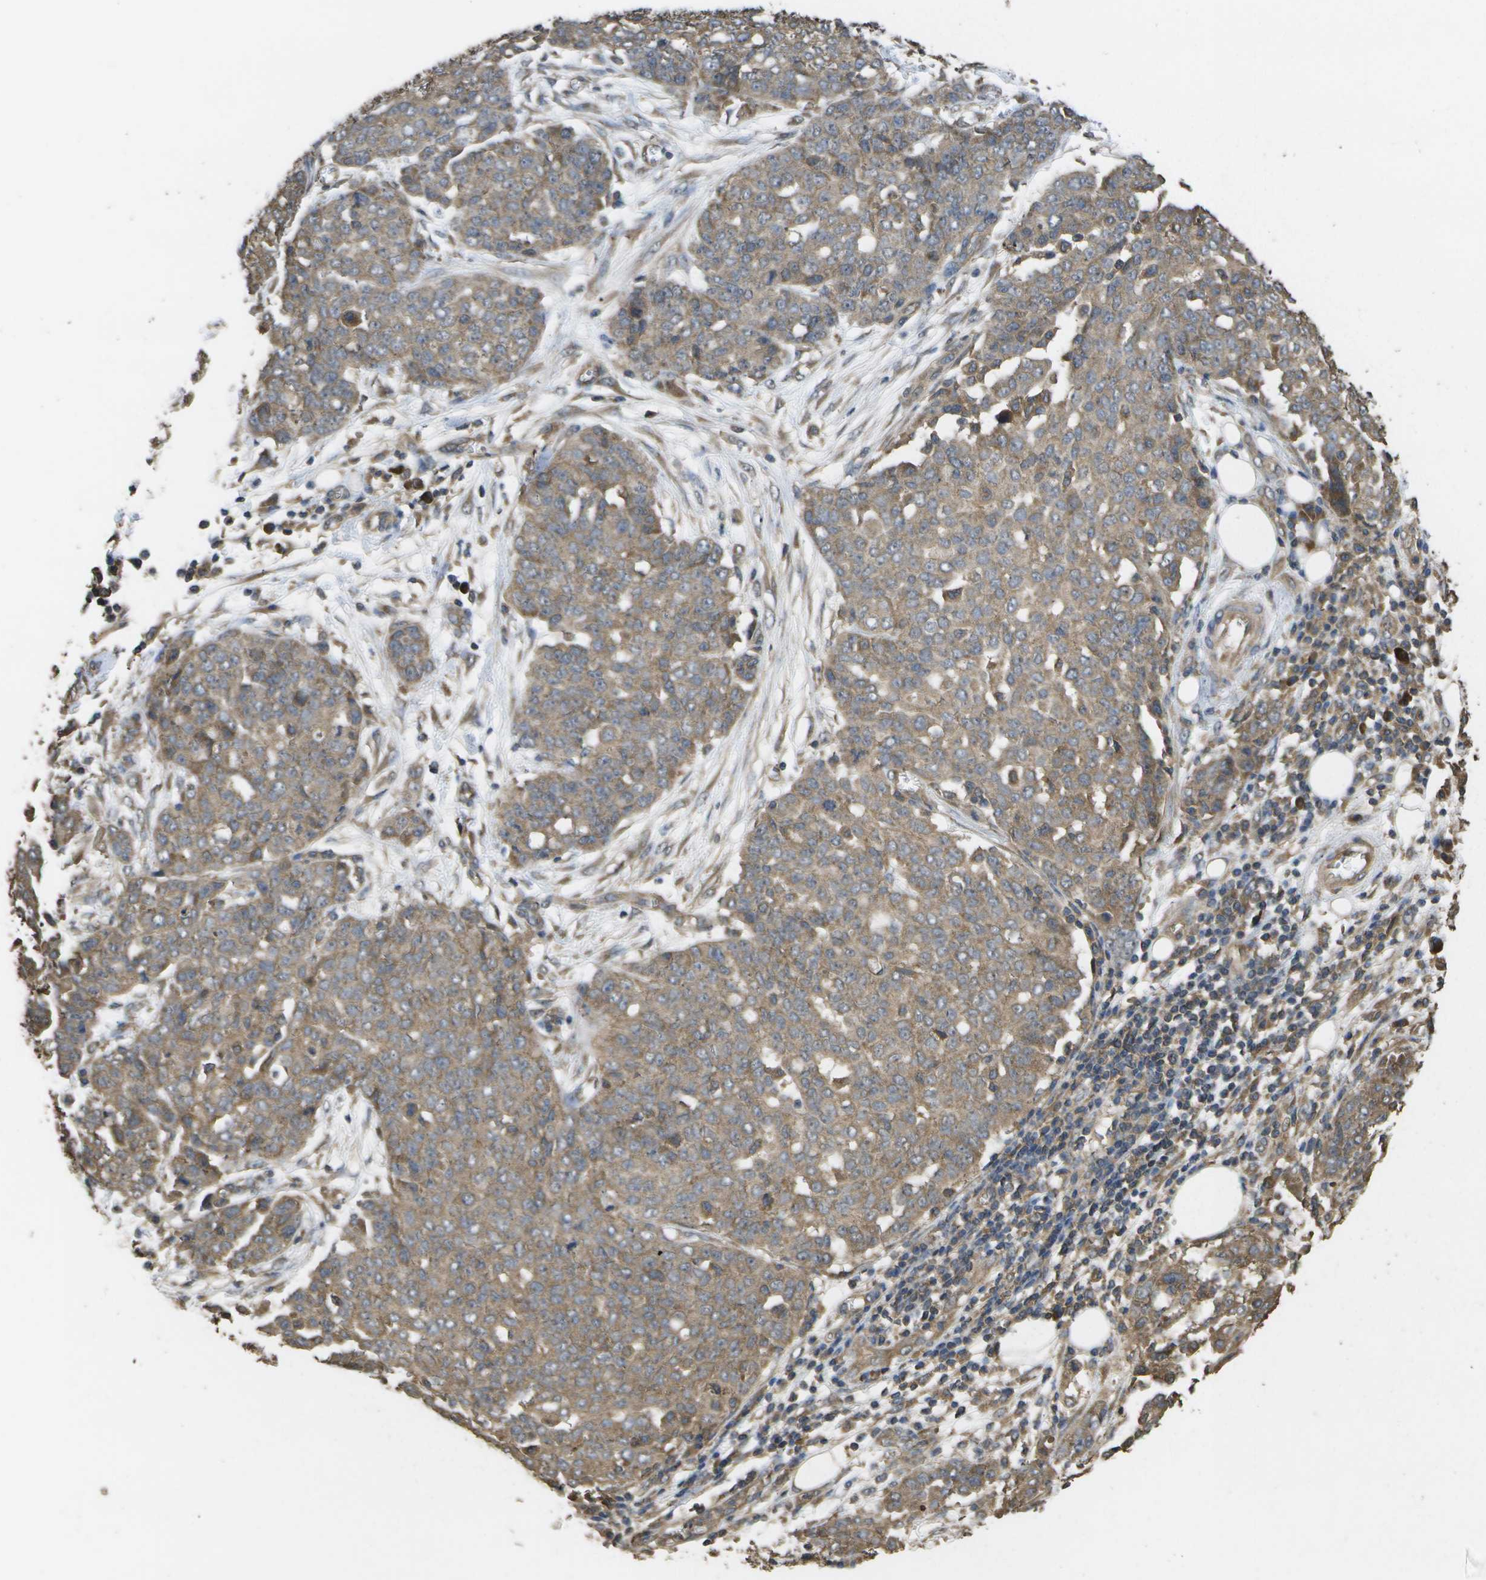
{"staining": {"intensity": "moderate", "quantity": ">75%", "location": "cytoplasmic/membranous"}, "tissue": "ovarian cancer", "cell_type": "Tumor cells", "image_type": "cancer", "snomed": [{"axis": "morphology", "description": "Cystadenocarcinoma, serous, NOS"}, {"axis": "topography", "description": "Soft tissue"}, {"axis": "topography", "description": "Ovary"}], "caption": "Moderate cytoplasmic/membranous staining is seen in about >75% of tumor cells in ovarian cancer.", "gene": "SACS", "patient": {"sex": "female", "age": 57}}